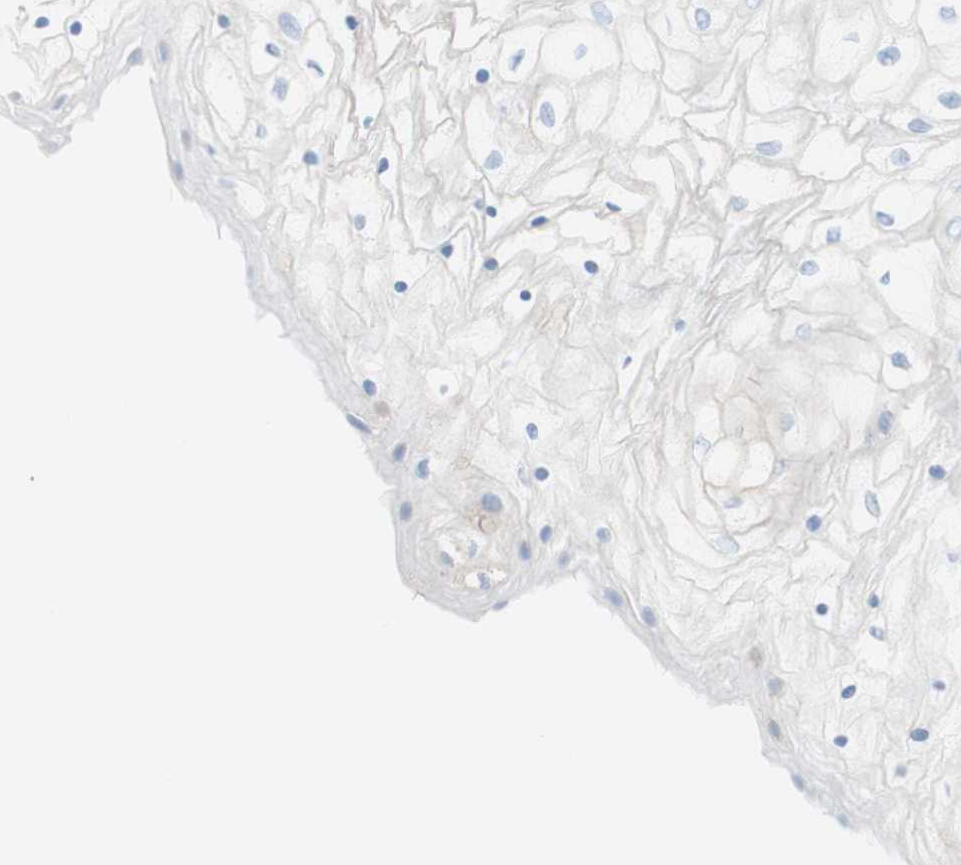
{"staining": {"intensity": "negative", "quantity": "none", "location": "none"}, "tissue": "vagina", "cell_type": "Squamous epithelial cells", "image_type": "normal", "snomed": [{"axis": "morphology", "description": "Normal tissue, NOS"}, {"axis": "topography", "description": "Vagina"}], "caption": "This image is of unremarkable vagina stained with IHC to label a protein in brown with the nuclei are counter-stained blue. There is no staining in squamous epithelial cells. The staining was performed using DAB to visualize the protein expression in brown, while the nuclei were stained in blue with hematoxylin (Magnification: 20x).", "gene": "CEACAM1", "patient": {"sex": "female", "age": 34}}